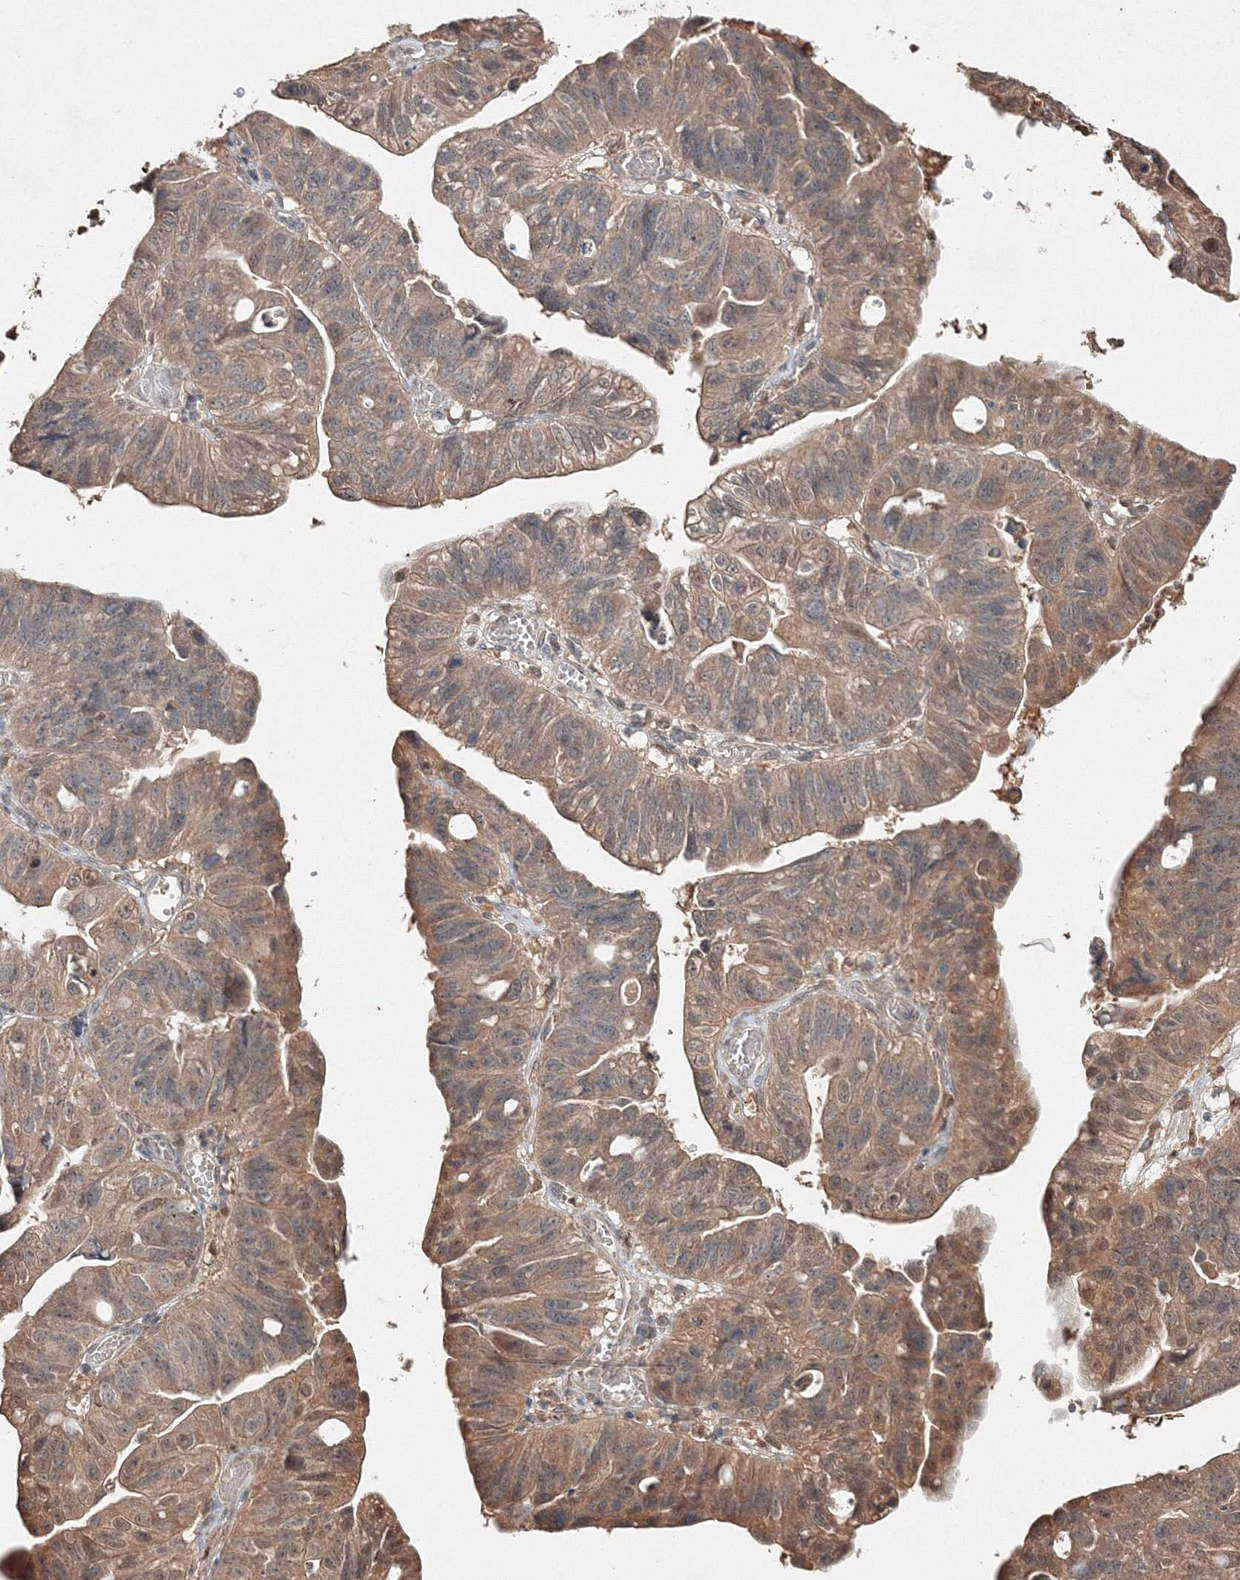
{"staining": {"intensity": "moderate", "quantity": ">75%", "location": "cytoplasmic/membranous,nuclear"}, "tissue": "stomach cancer", "cell_type": "Tumor cells", "image_type": "cancer", "snomed": [{"axis": "morphology", "description": "Adenocarcinoma, NOS"}, {"axis": "topography", "description": "Stomach"}], "caption": "Immunohistochemical staining of human stomach adenocarcinoma demonstrates moderate cytoplasmic/membranous and nuclear protein staining in approximately >75% of tumor cells.", "gene": "S100A11", "patient": {"sex": "male", "age": 59}}